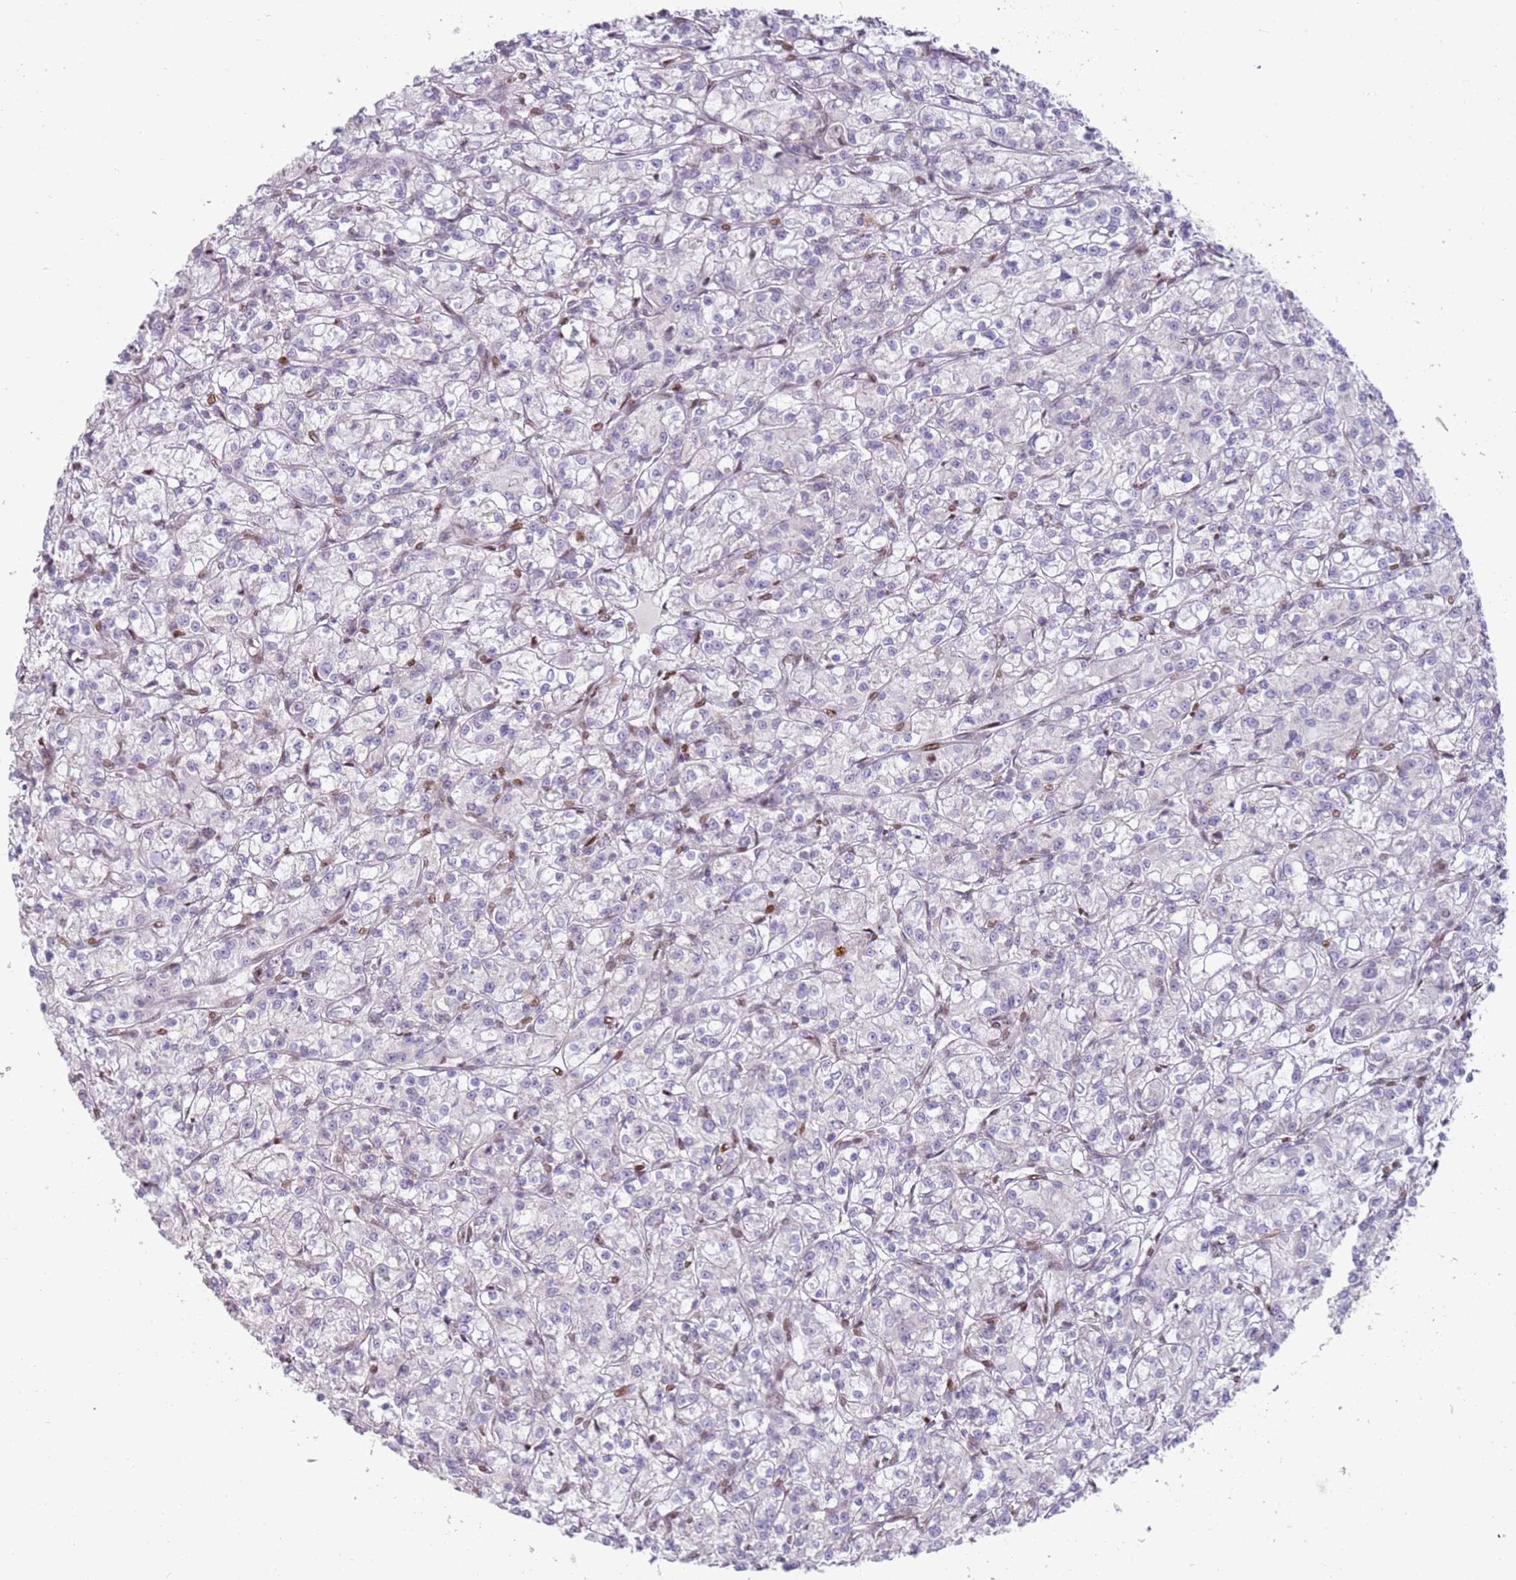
{"staining": {"intensity": "negative", "quantity": "none", "location": "none"}, "tissue": "renal cancer", "cell_type": "Tumor cells", "image_type": "cancer", "snomed": [{"axis": "morphology", "description": "Adenocarcinoma, NOS"}, {"axis": "topography", "description": "Kidney"}], "caption": "Tumor cells show no significant protein staining in renal cancer (adenocarcinoma). Nuclei are stained in blue.", "gene": "PHC2", "patient": {"sex": "female", "age": 59}}